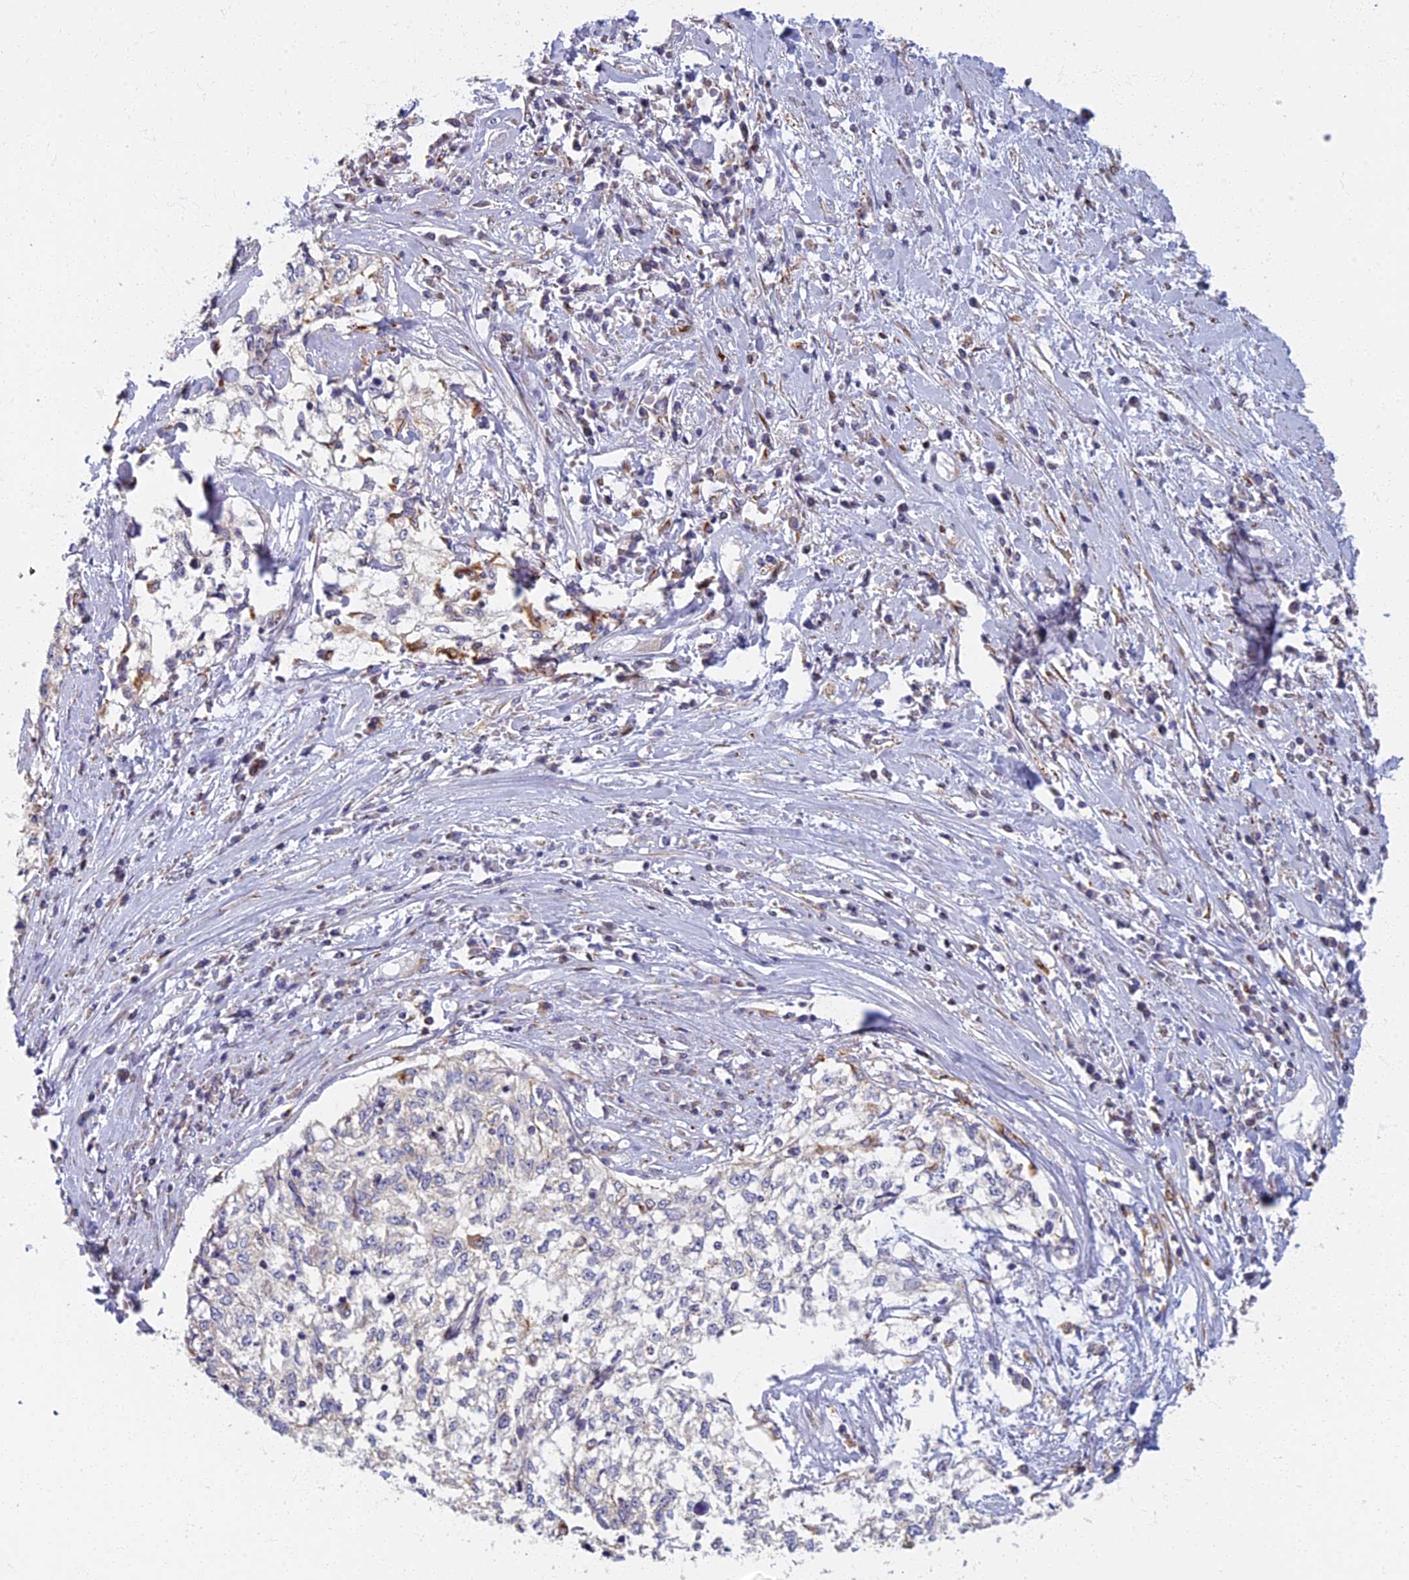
{"staining": {"intensity": "negative", "quantity": "none", "location": "none"}, "tissue": "cervical cancer", "cell_type": "Tumor cells", "image_type": "cancer", "snomed": [{"axis": "morphology", "description": "Squamous cell carcinoma, NOS"}, {"axis": "topography", "description": "Cervix"}], "caption": "IHC histopathology image of human cervical cancer stained for a protein (brown), which demonstrates no staining in tumor cells. (Stains: DAB (3,3'-diaminobenzidine) IHC with hematoxylin counter stain, Microscopy: brightfield microscopy at high magnification).", "gene": "NOL10", "patient": {"sex": "female", "age": 57}}